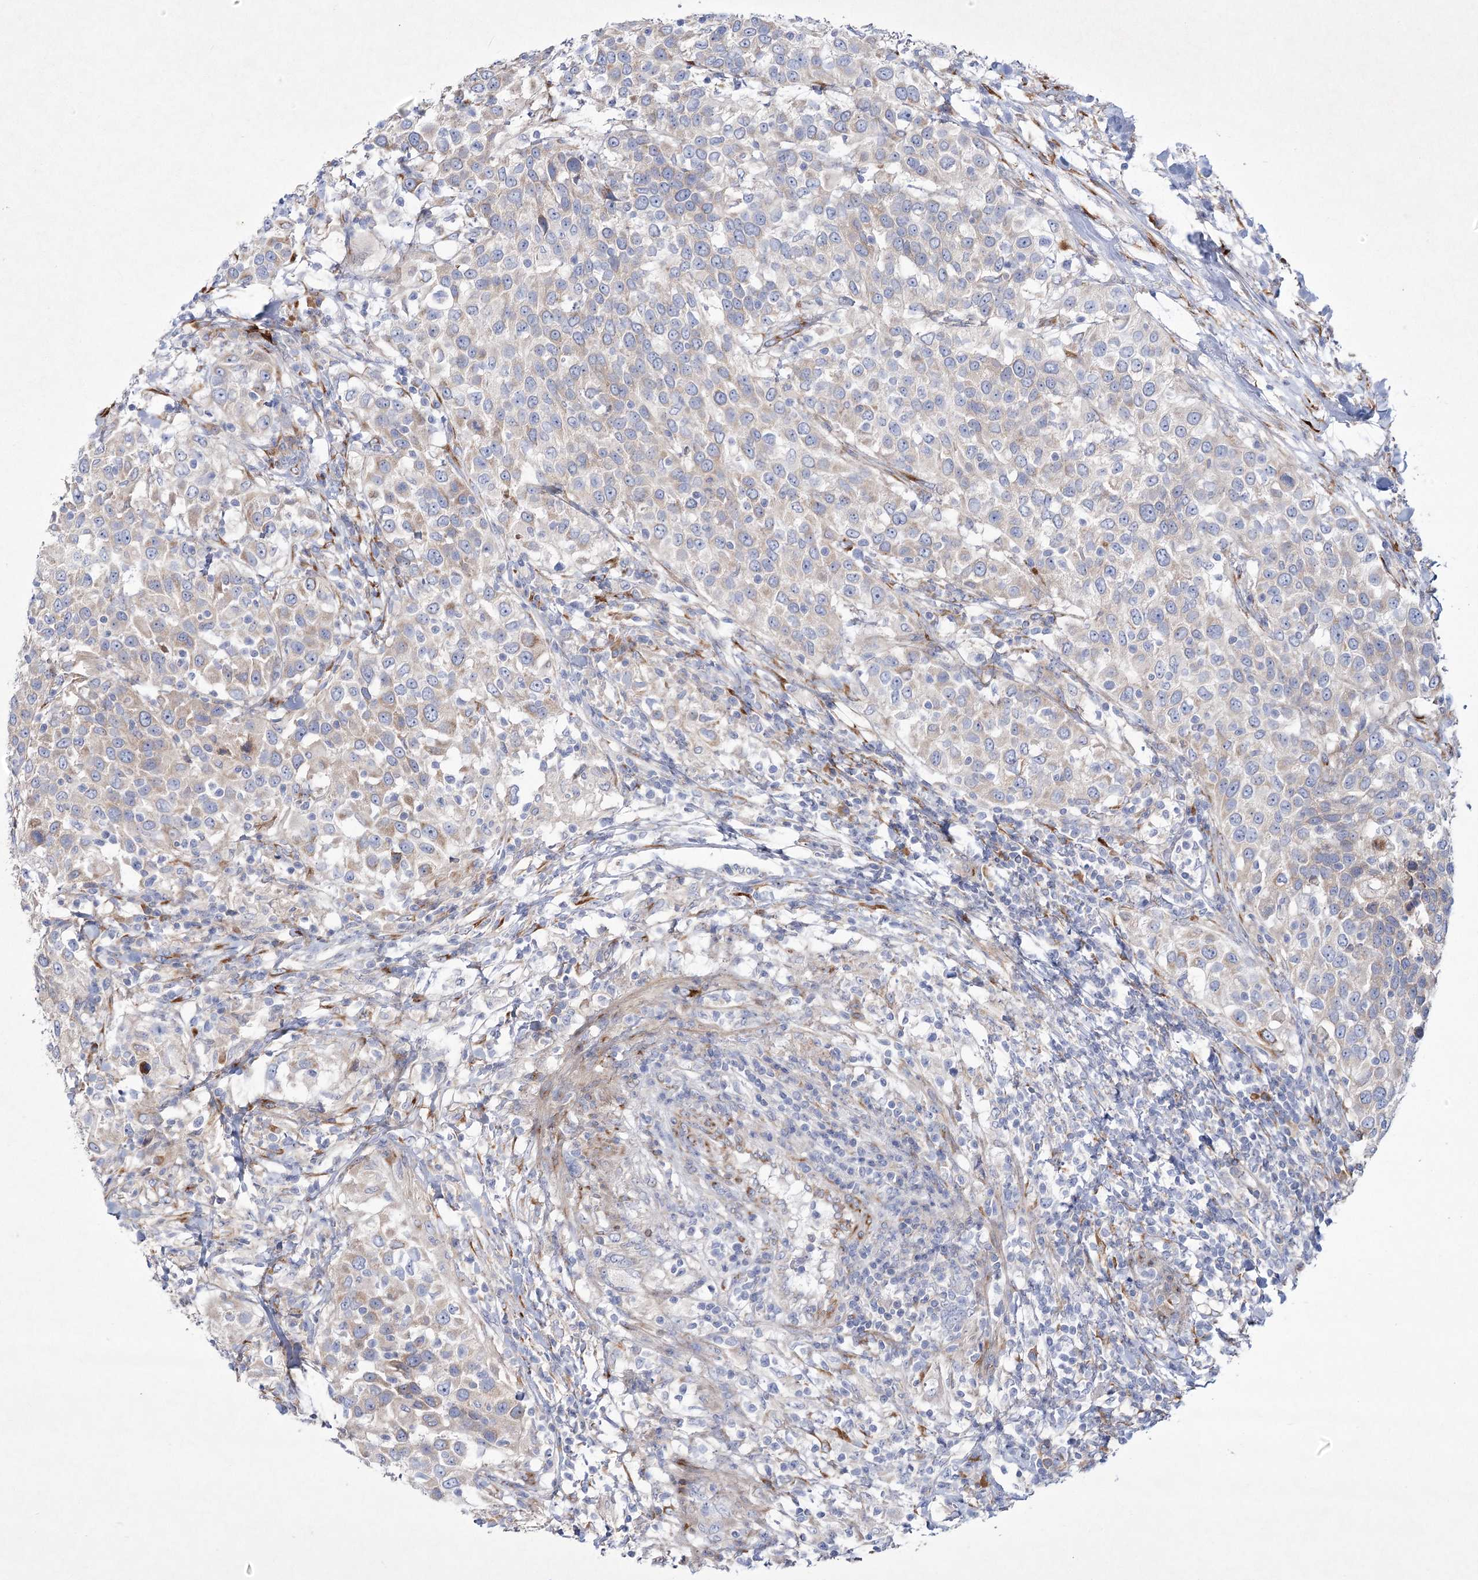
{"staining": {"intensity": "weak", "quantity": "25%-75%", "location": "cytoplasmic/membranous"}, "tissue": "urothelial cancer", "cell_type": "Tumor cells", "image_type": "cancer", "snomed": [{"axis": "morphology", "description": "Urothelial carcinoma, High grade"}, {"axis": "topography", "description": "Urinary bladder"}], "caption": "Immunohistochemical staining of high-grade urothelial carcinoma shows low levels of weak cytoplasmic/membranous protein expression in about 25%-75% of tumor cells. The protein of interest is stained brown, and the nuclei are stained in blue (DAB (3,3'-diaminobenzidine) IHC with brightfield microscopy, high magnification).", "gene": "ARFGEF3", "patient": {"sex": "female", "age": 80}}